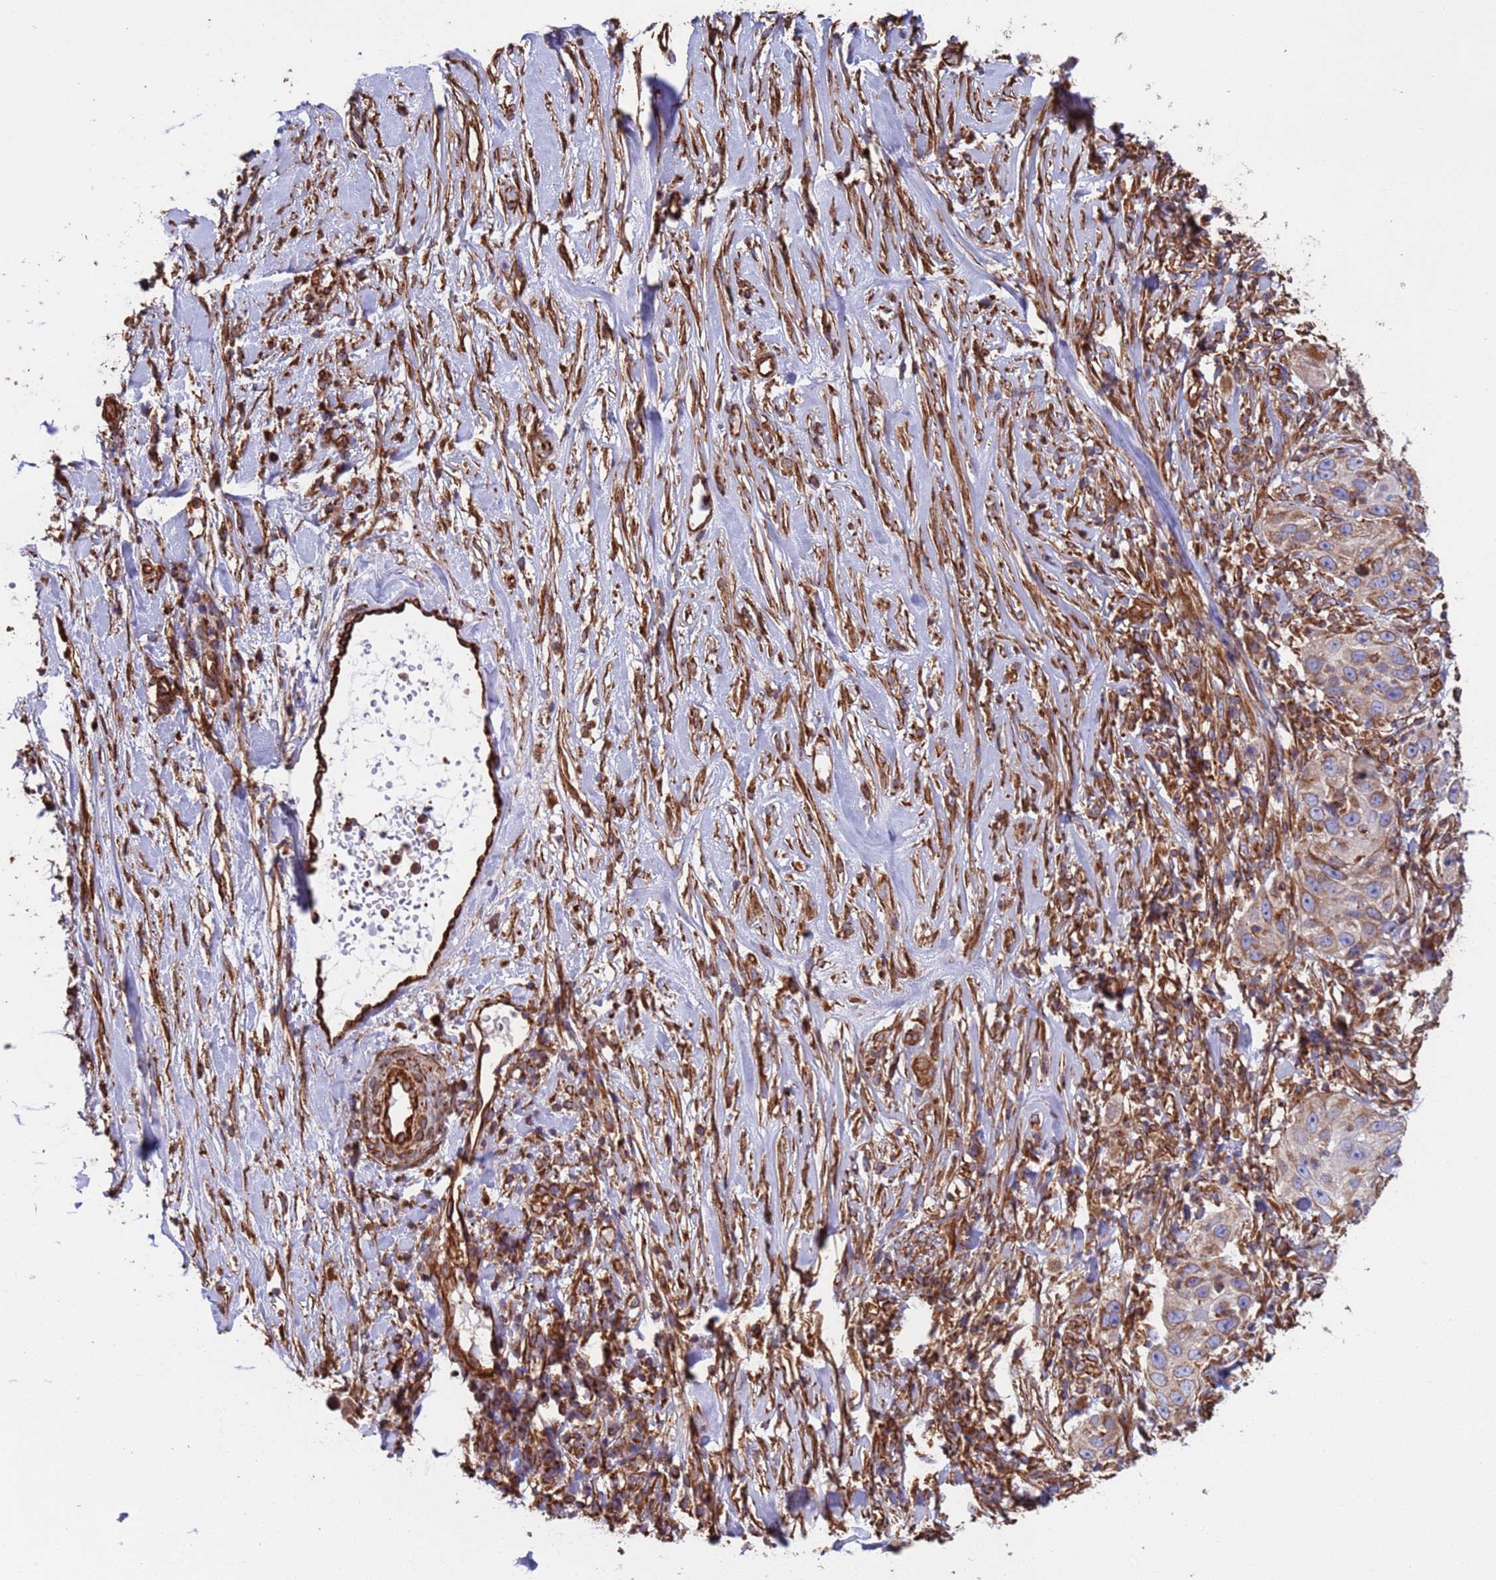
{"staining": {"intensity": "weak", "quantity": ">75%", "location": "cytoplasmic/membranous"}, "tissue": "skin cancer", "cell_type": "Tumor cells", "image_type": "cancer", "snomed": [{"axis": "morphology", "description": "Squamous cell carcinoma, NOS"}, {"axis": "topography", "description": "Skin"}], "caption": "Skin cancer (squamous cell carcinoma) tissue displays weak cytoplasmic/membranous staining in approximately >75% of tumor cells, visualized by immunohistochemistry. (brown staining indicates protein expression, while blue staining denotes nuclei).", "gene": "NUDT12", "patient": {"sex": "female", "age": 44}}